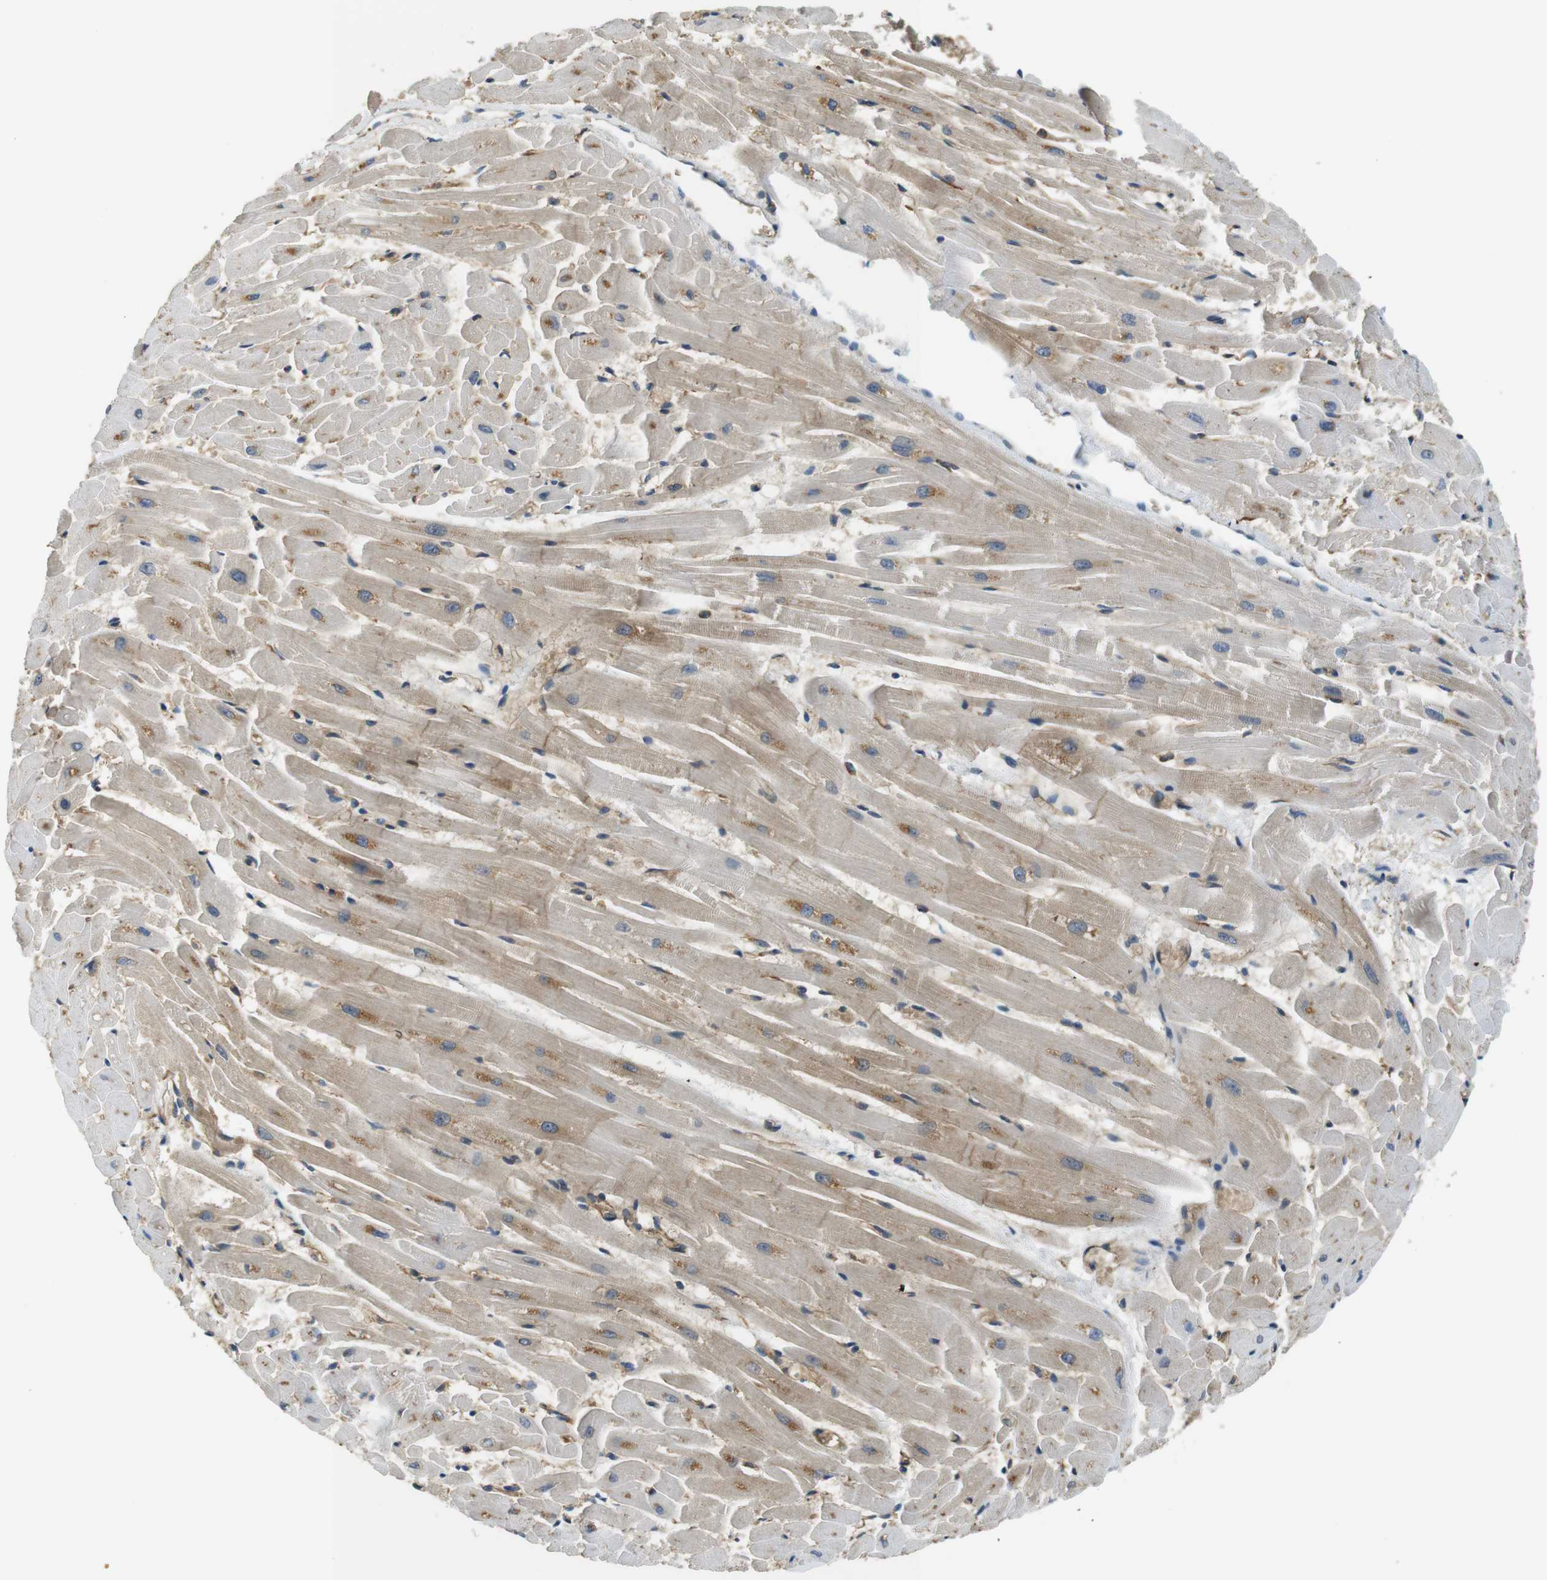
{"staining": {"intensity": "weak", "quantity": ">75%", "location": "cytoplasmic/membranous"}, "tissue": "heart muscle", "cell_type": "Cardiomyocytes", "image_type": "normal", "snomed": [{"axis": "morphology", "description": "Normal tissue, NOS"}, {"axis": "topography", "description": "Heart"}], "caption": "Immunohistochemical staining of unremarkable heart muscle demonstrates weak cytoplasmic/membranous protein staining in approximately >75% of cardiomyocytes. Using DAB (brown) and hematoxylin (blue) stains, captured at high magnification using brightfield microscopy.", "gene": "TSC1", "patient": {"sex": "female", "age": 19}}